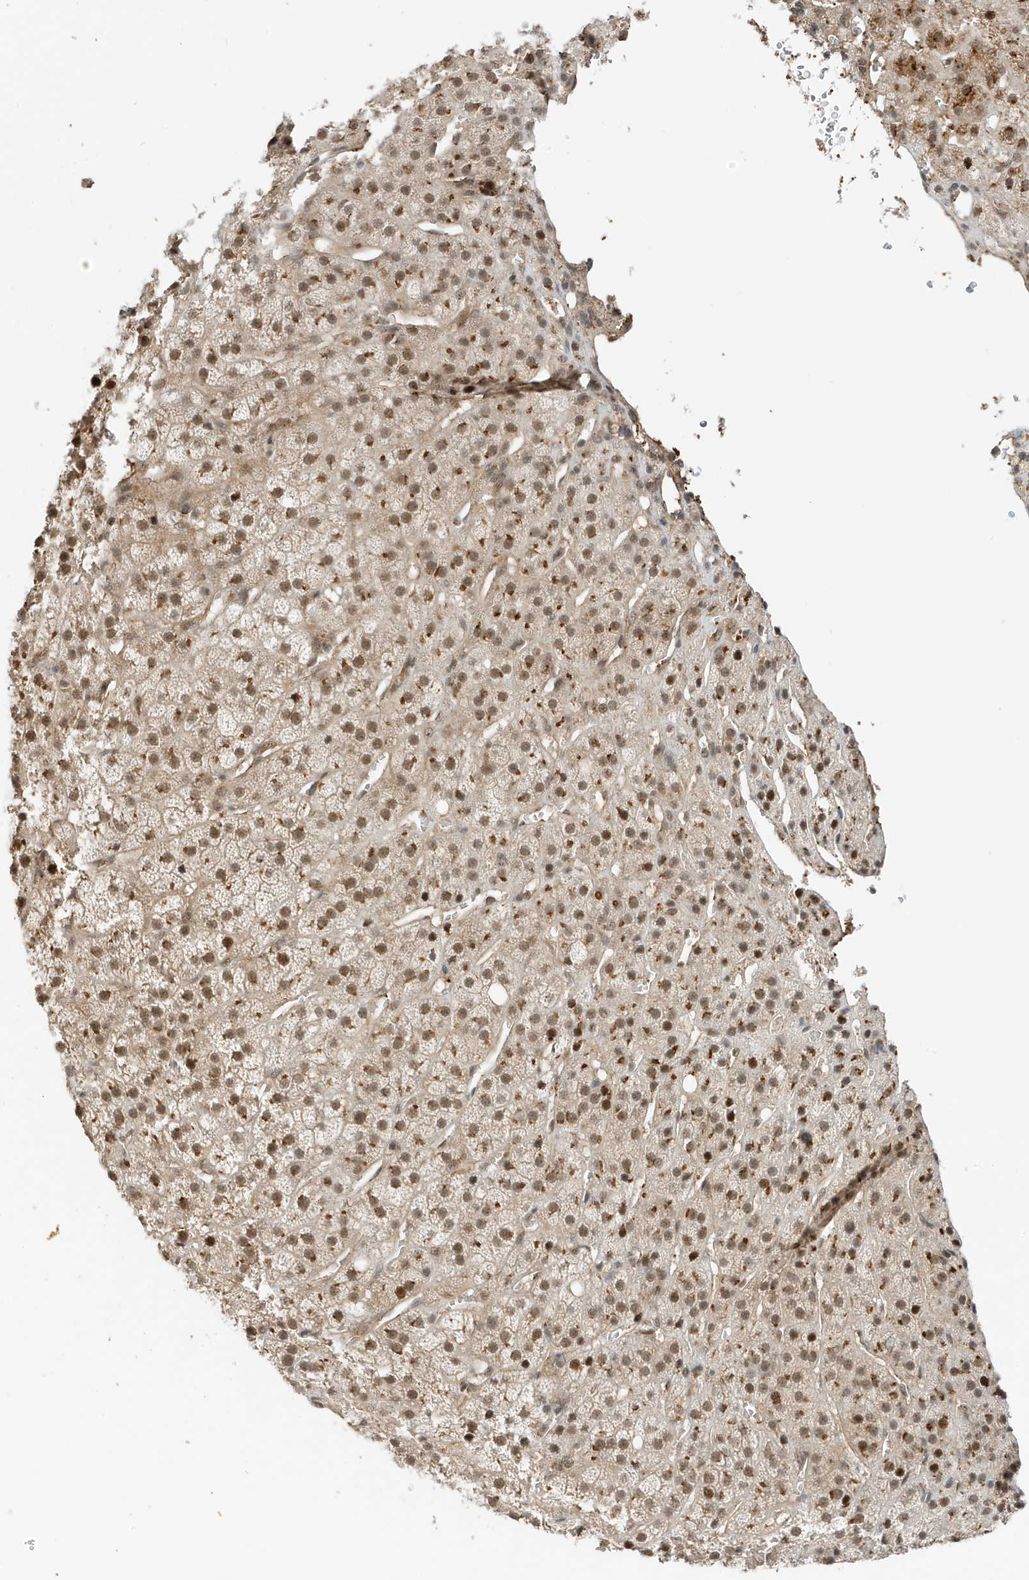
{"staining": {"intensity": "moderate", "quantity": "25%-75%", "location": "cytoplasmic/membranous,nuclear"}, "tissue": "adrenal gland", "cell_type": "Glandular cells", "image_type": "normal", "snomed": [{"axis": "morphology", "description": "Normal tissue, NOS"}, {"axis": "topography", "description": "Adrenal gland"}], "caption": "Moderate cytoplasmic/membranous,nuclear staining is present in approximately 25%-75% of glandular cells in benign adrenal gland. (IHC, brightfield microscopy, high magnification).", "gene": "MAST3", "patient": {"sex": "female", "age": 57}}